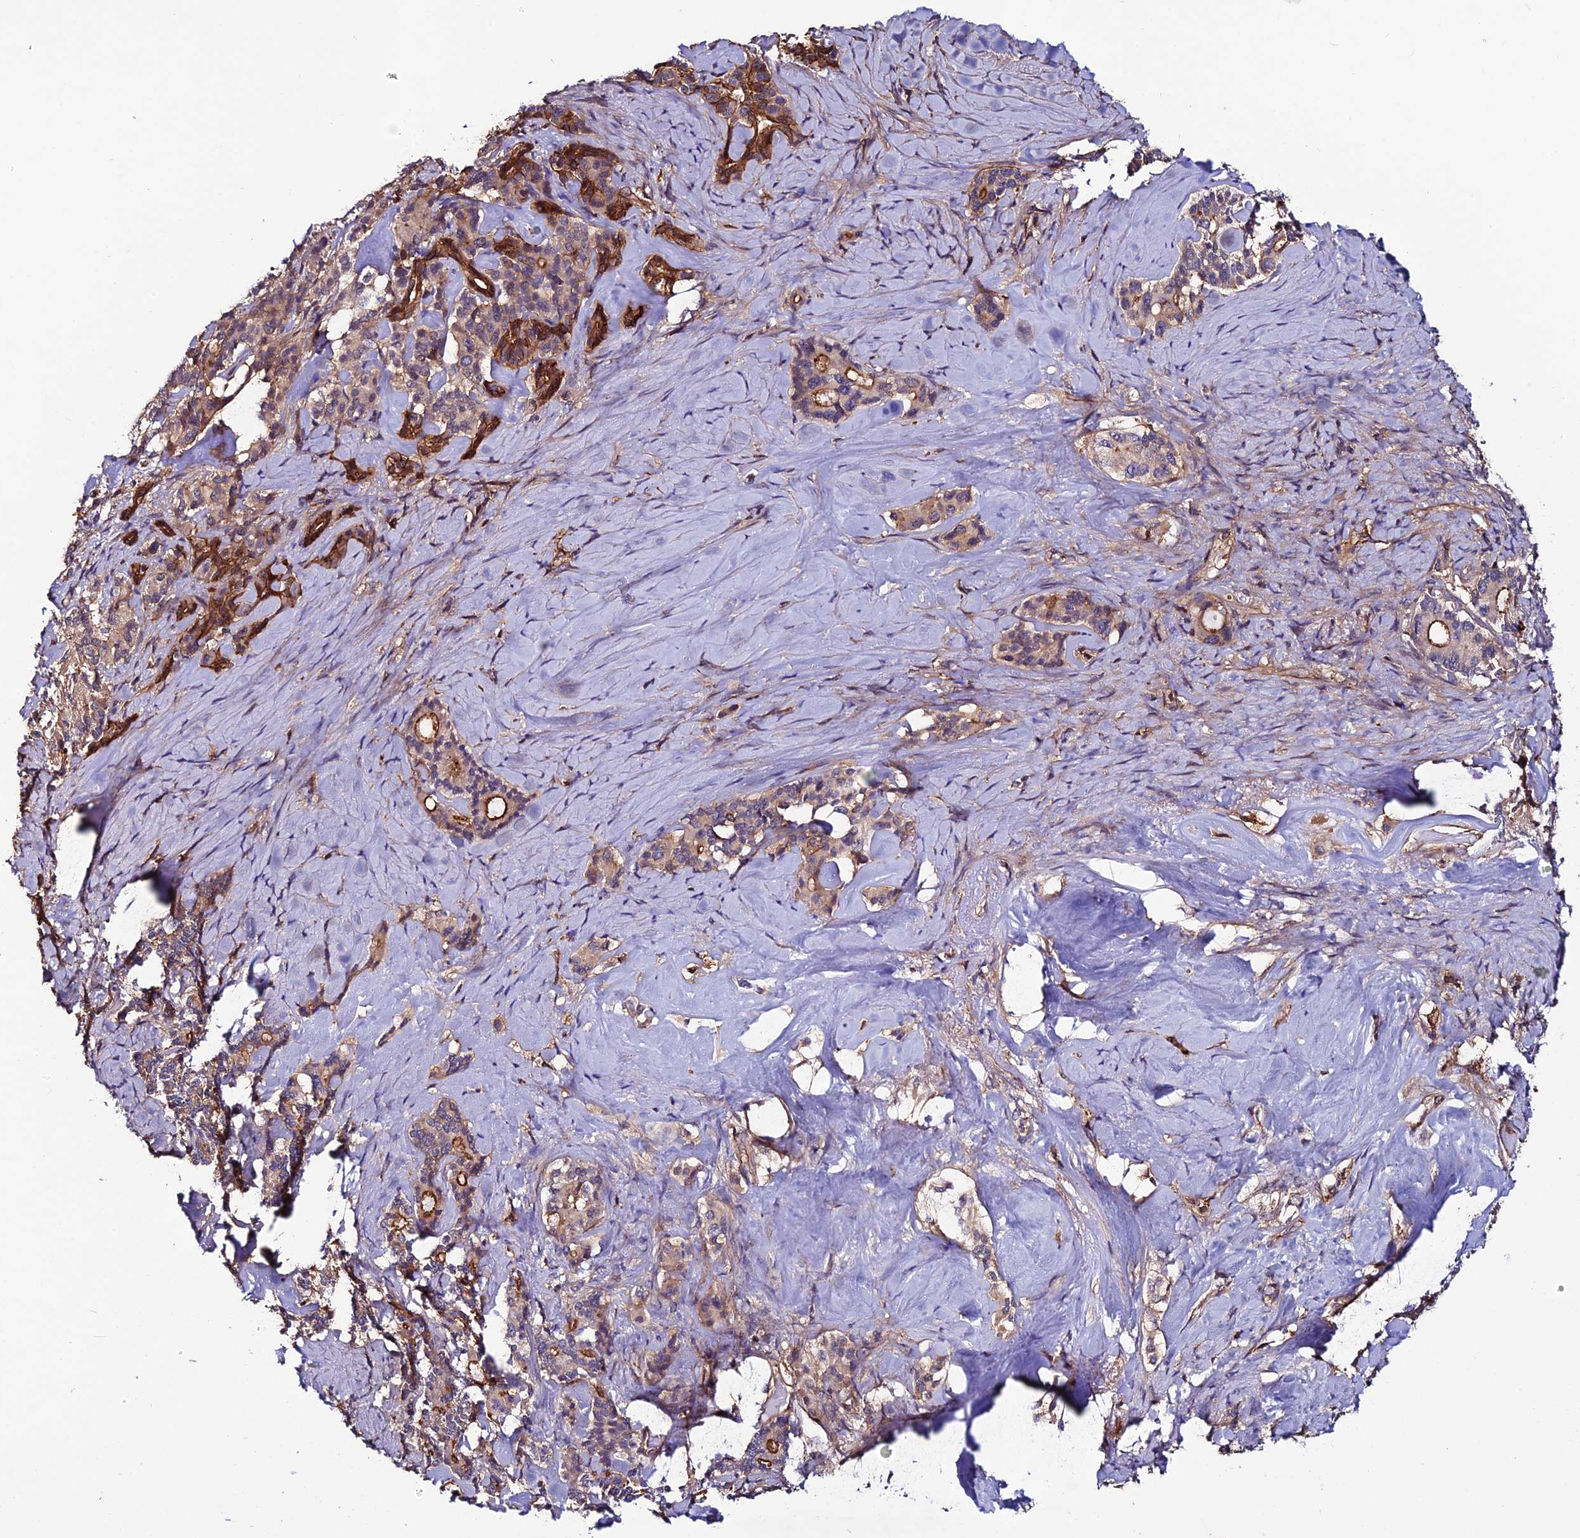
{"staining": {"intensity": "moderate", "quantity": "25%-75%", "location": "cytoplasmic/membranous"}, "tissue": "pancreatic cancer", "cell_type": "Tumor cells", "image_type": "cancer", "snomed": [{"axis": "morphology", "description": "Adenocarcinoma, NOS"}, {"axis": "topography", "description": "Pancreas"}], "caption": "A brown stain highlights moderate cytoplasmic/membranous staining of a protein in human adenocarcinoma (pancreatic) tumor cells.", "gene": "USP17L15", "patient": {"sex": "female", "age": 74}}